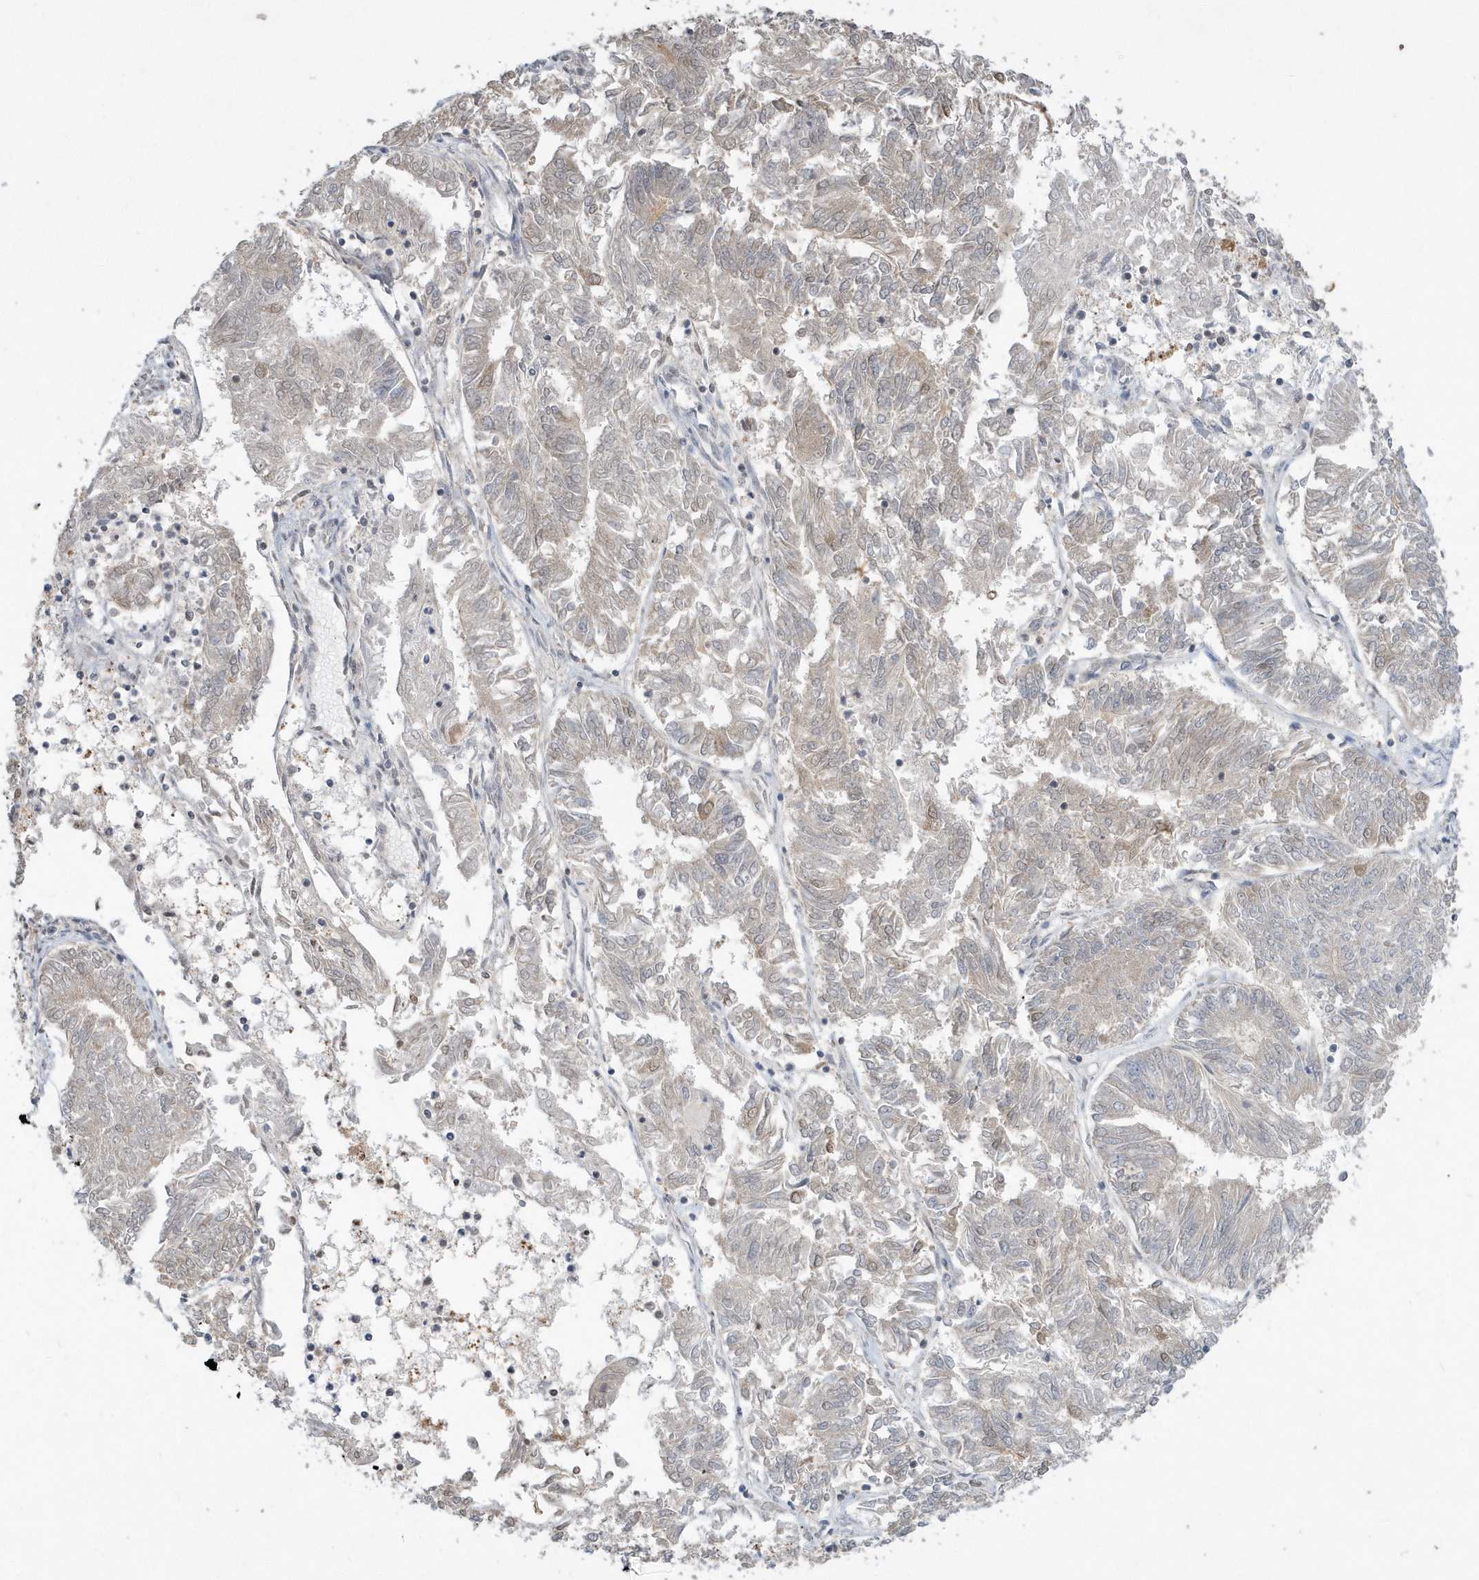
{"staining": {"intensity": "weak", "quantity": "25%-75%", "location": "cytoplasmic/membranous,nuclear"}, "tissue": "endometrial cancer", "cell_type": "Tumor cells", "image_type": "cancer", "snomed": [{"axis": "morphology", "description": "Adenocarcinoma, NOS"}, {"axis": "topography", "description": "Endometrium"}], "caption": "IHC of endometrial cancer (adenocarcinoma) demonstrates low levels of weak cytoplasmic/membranous and nuclear staining in approximately 25%-75% of tumor cells. The protein of interest is shown in brown color, while the nuclei are stained blue.", "gene": "AKR7A2", "patient": {"sex": "female", "age": 58}}